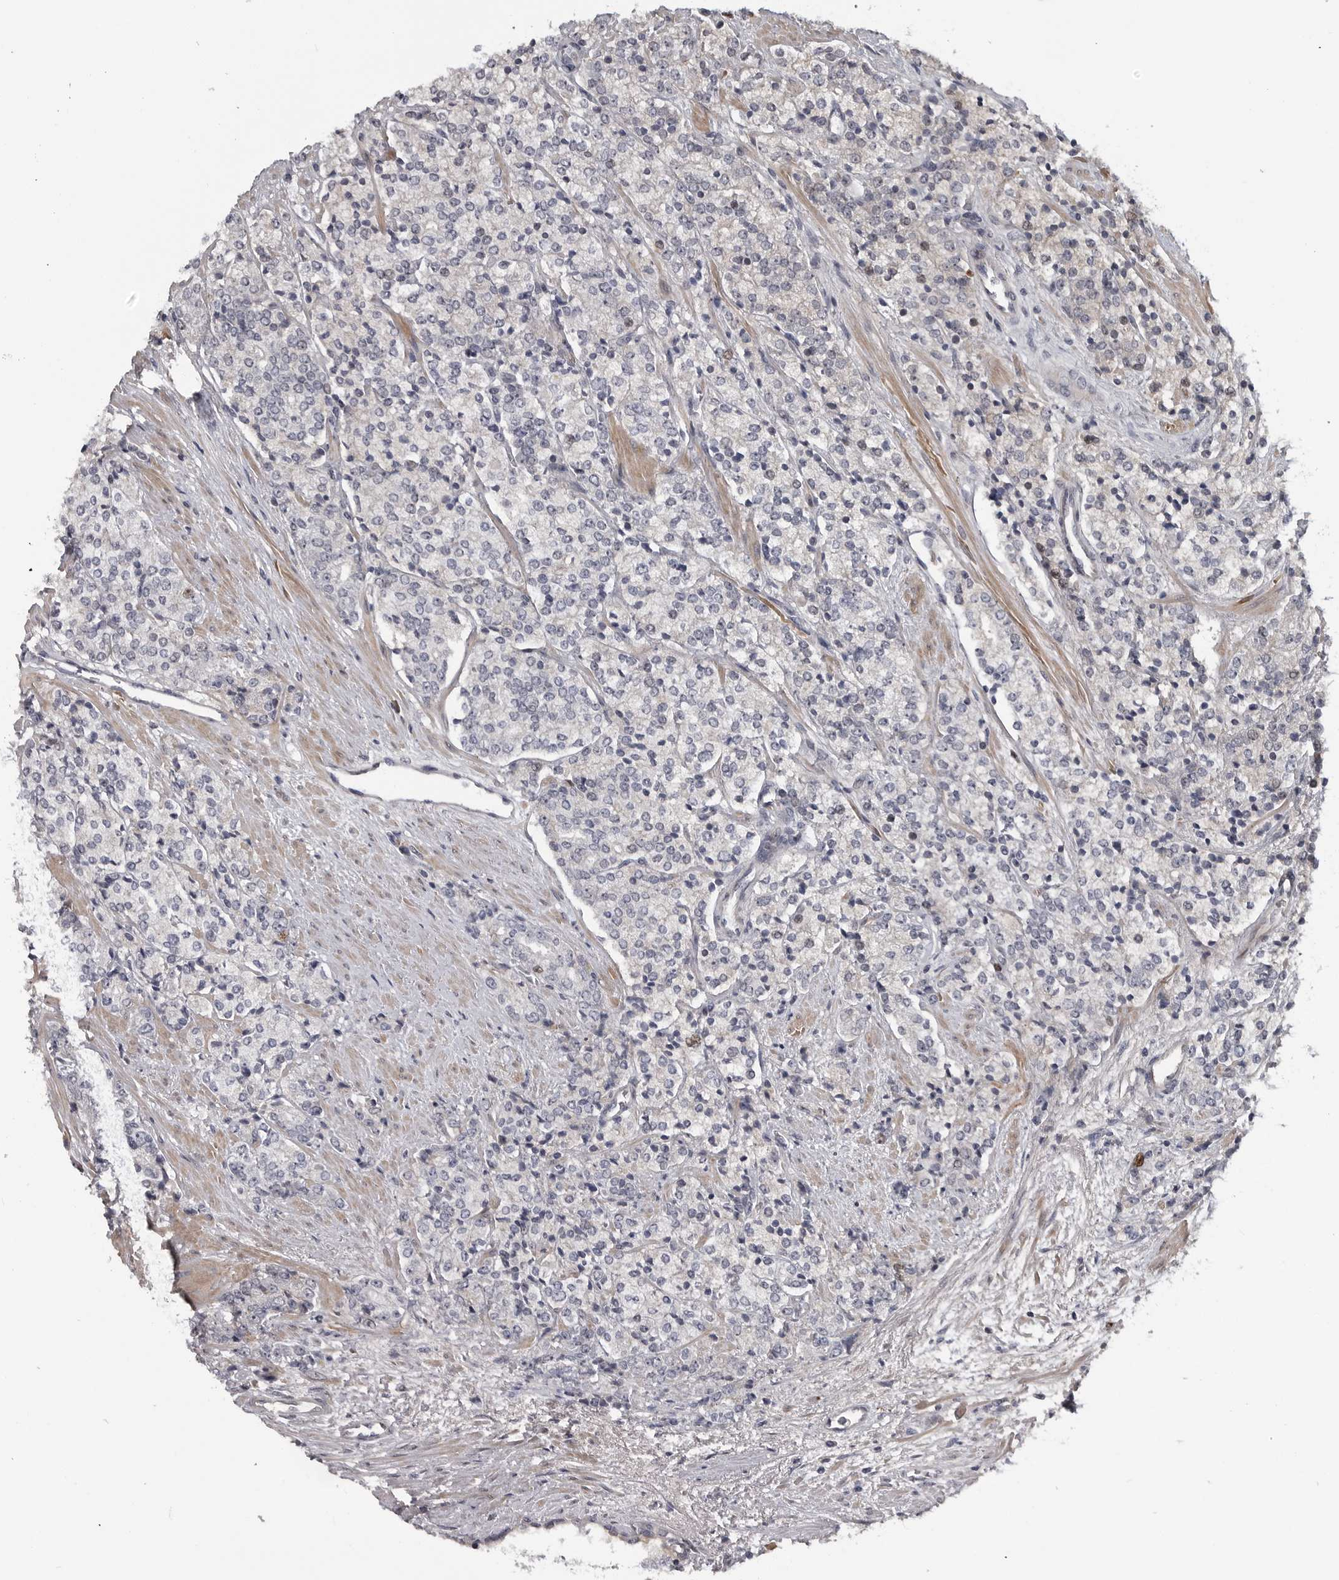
{"staining": {"intensity": "negative", "quantity": "none", "location": "none"}, "tissue": "prostate cancer", "cell_type": "Tumor cells", "image_type": "cancer", "snomed": [{"axis": "morphology", "description": "Adenocarcinoma, High grade"}, {"axis": "topography", "description": "Prostate"}], "caption": "Immunohistochemistry of human prostate cancer exhibits no staining in tumor cells. The staining is performed using DAB (3,3'-diaminobenzidine) brown chromogen with nuclei counter-stained in using hematoxylin.", "gene": "ZNF277", "patient": {"sex": "male", "age": 71}}